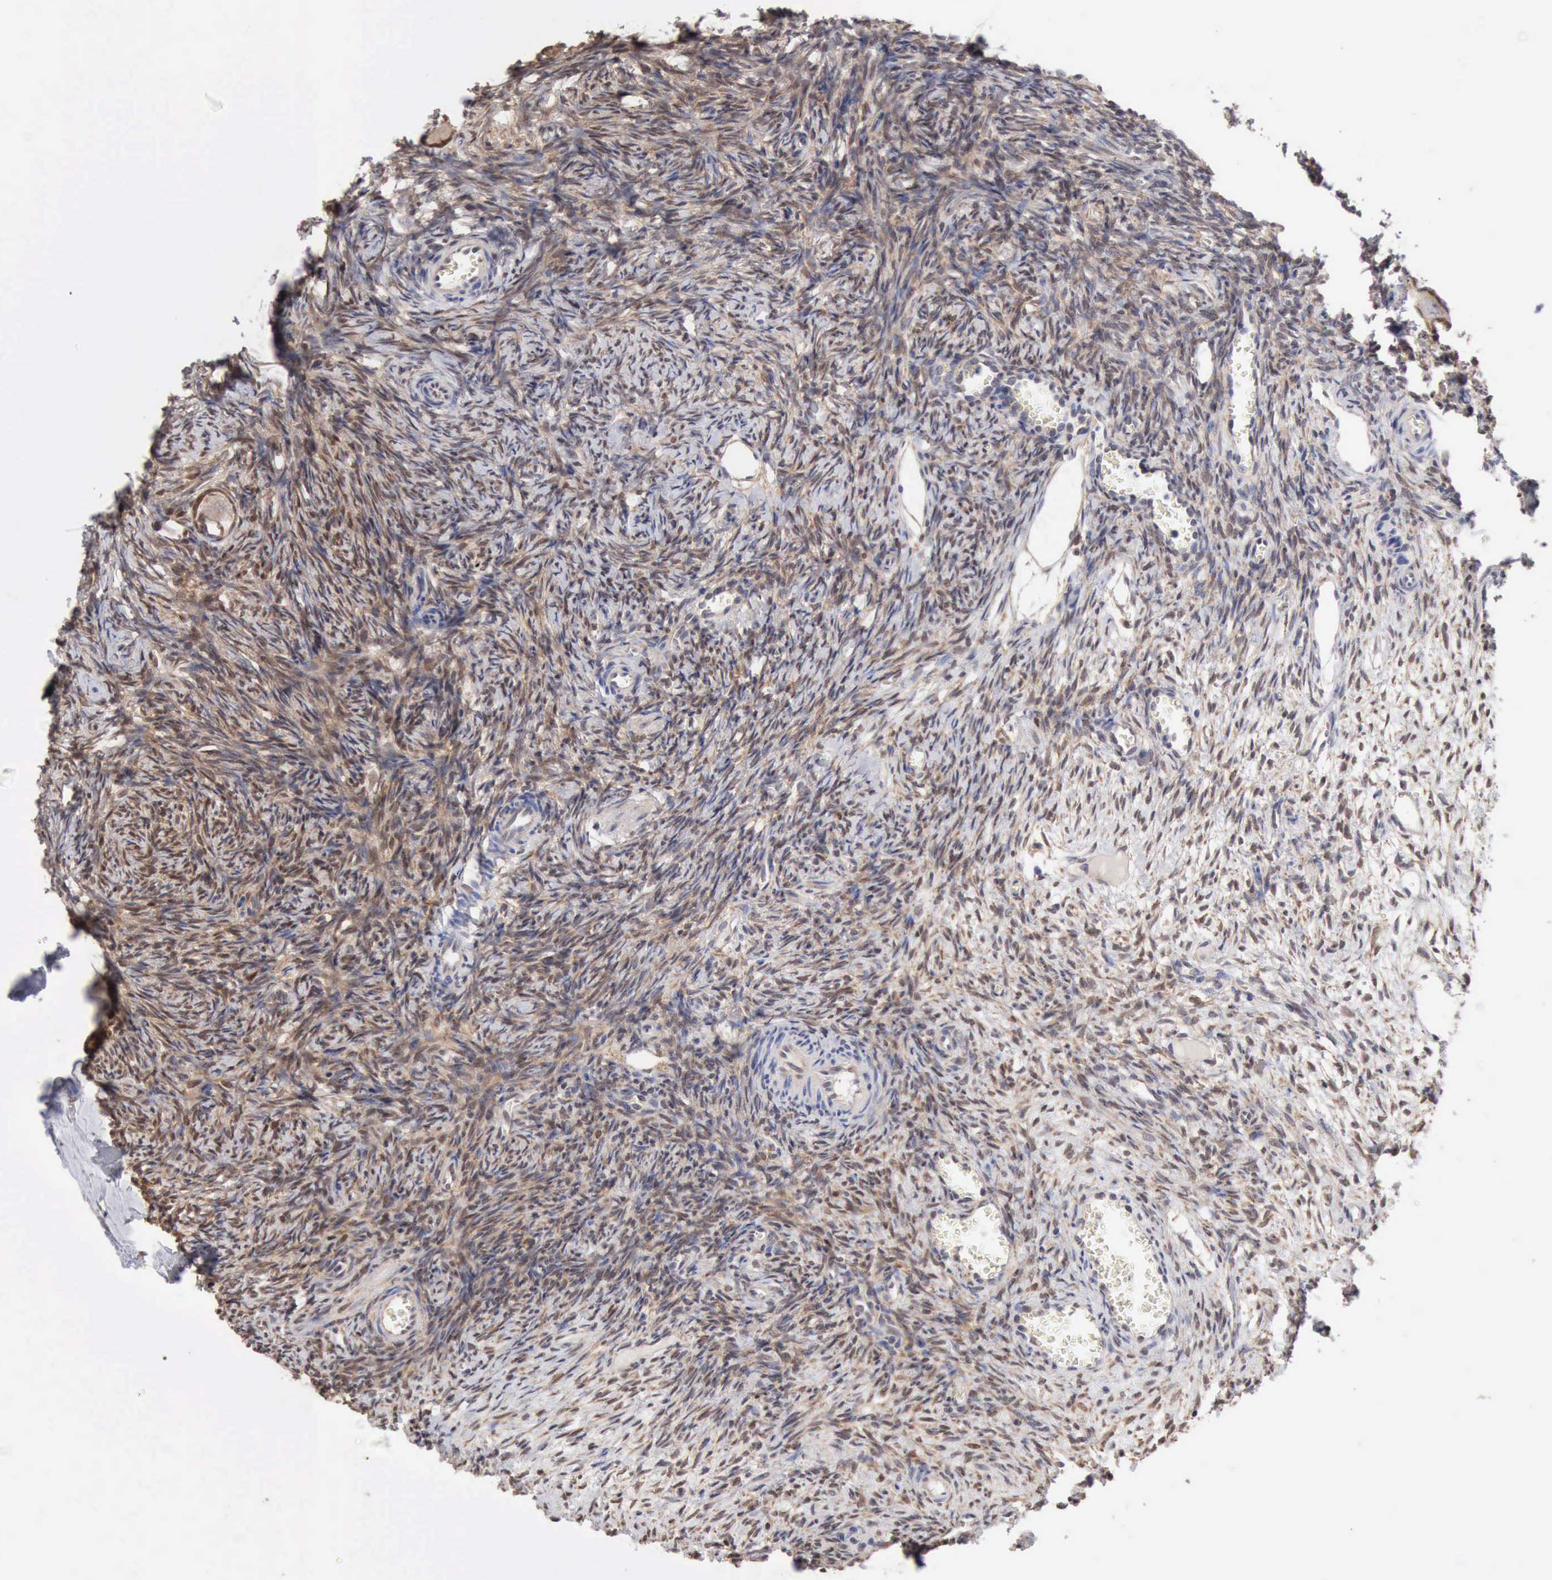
{"staining": {"intensity": "moderate", "quantity": ">75%", "location": "cytoplasmic/membranous,nuclear"}, "tissue": "ovary", "cell_type": "Ovarian stroma cells", "image_type": "normal", "snomed": [{"axis": "morphology", "description": "Normal tissue, NOS"}, {"axis": "topography", "description": "Ovary"}], "caption": "Human ovary stained for a protein (brown) shows moderate cytoplasmic/membranous,nuclear positive staining in about >75% of ovarian stroma cells.", "gene": "PTGR2", "patient": {"sex": "female", "age": 27}}